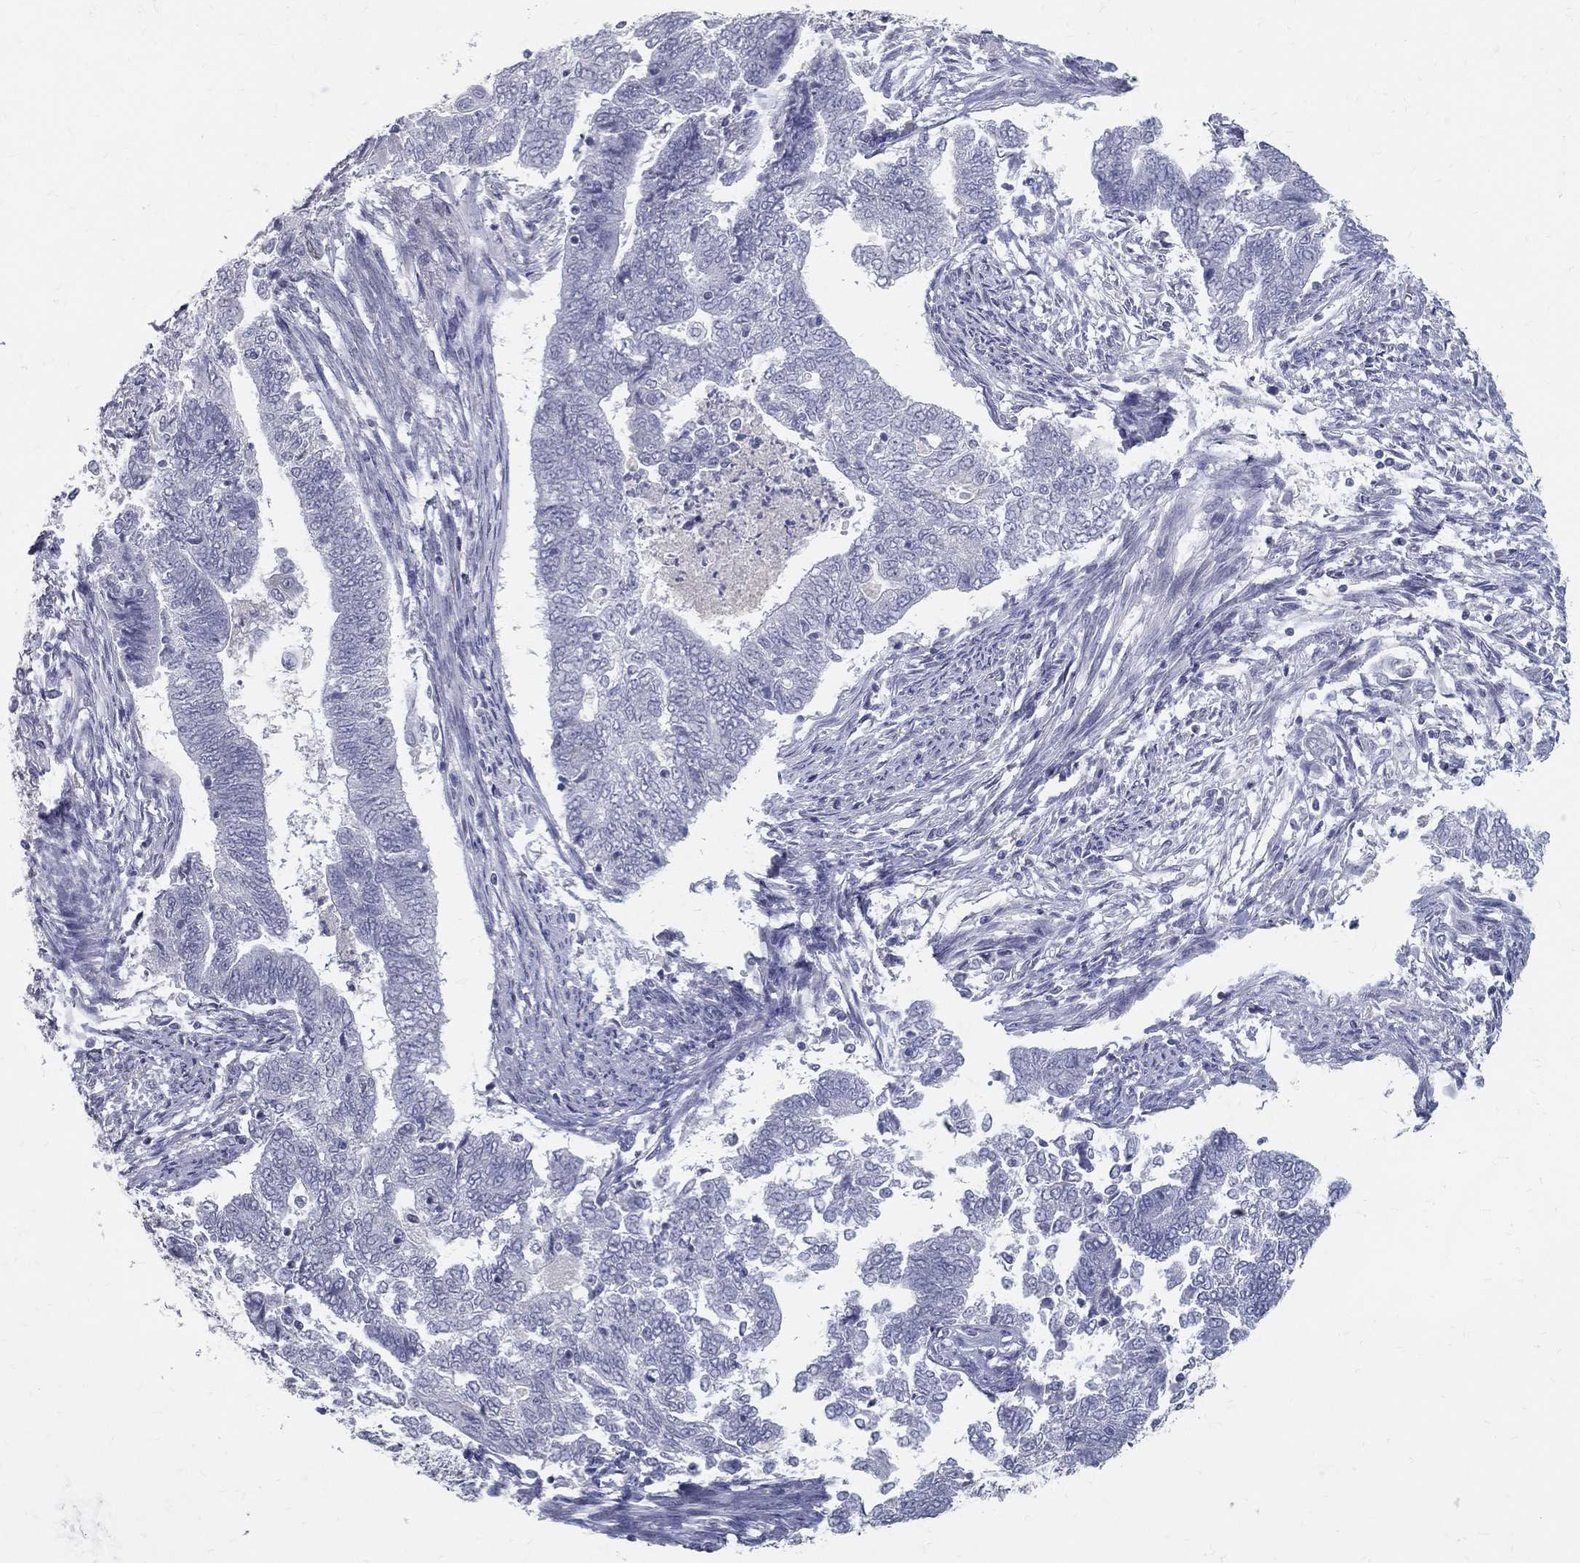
{"staining": {"intensity": "negative", "quantity": "none", "location": "none"}, "tissue": "endometrial cancer", "cell_type": "Tumor cells", "image_type": "cancer", "snomed": [{"axis": "morphology", "description": "Adenocarcinoma, NOS"}, {"axis": "topography", "description": "Endometrium"}], "caption": "An immunohistochemistry image of adenocarcinoma (endometrial) is shown. There is no staining in tumor cells of adenocarcinoma (endometrial).", "gene": "ACE2", "patient": {"sex": "female", "age": 65}}